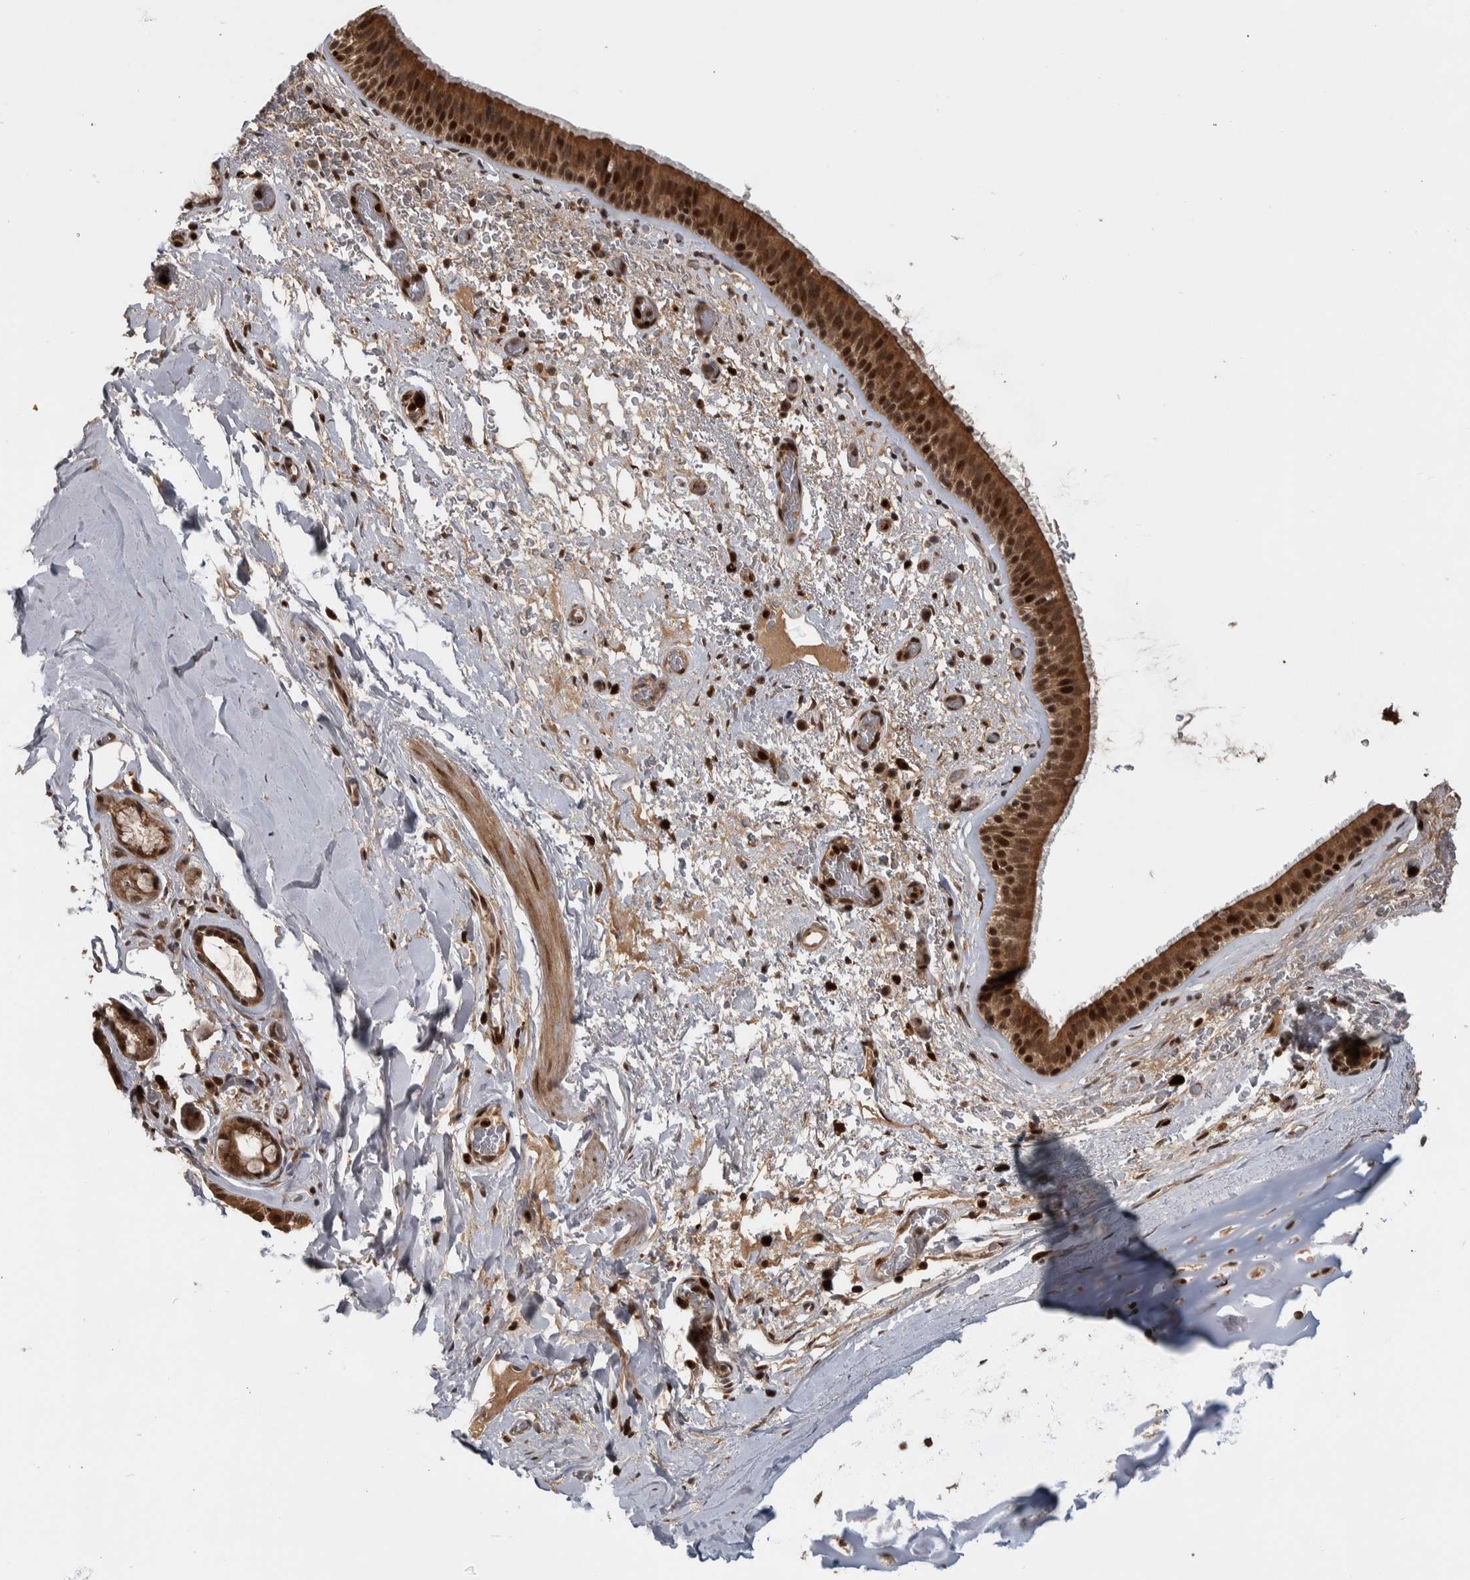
{"staining": {"intensity": "strong", "quantity": ">75%", "location": "cytoplasmic/membranous,nuclear"}, "tissue": "bronchus", "cell_type": "Respiratory epithelial cells", "image_type": "normal", "snomed": [{"axis": "morphology", "description": "Normal tissue, NOS"}, {"axis": "topography", "description": "Cartilage tissue"}], "caption": "This is a photomicrograph of immunohistochemistry staining of unremarkable bronchus, which shows strong expression in the cytoplasmic/membranous,nuclear of respiratory epithelial cells.", "gene": "RPS6KA4", "patient": {"sex": "female", "age": 63}}